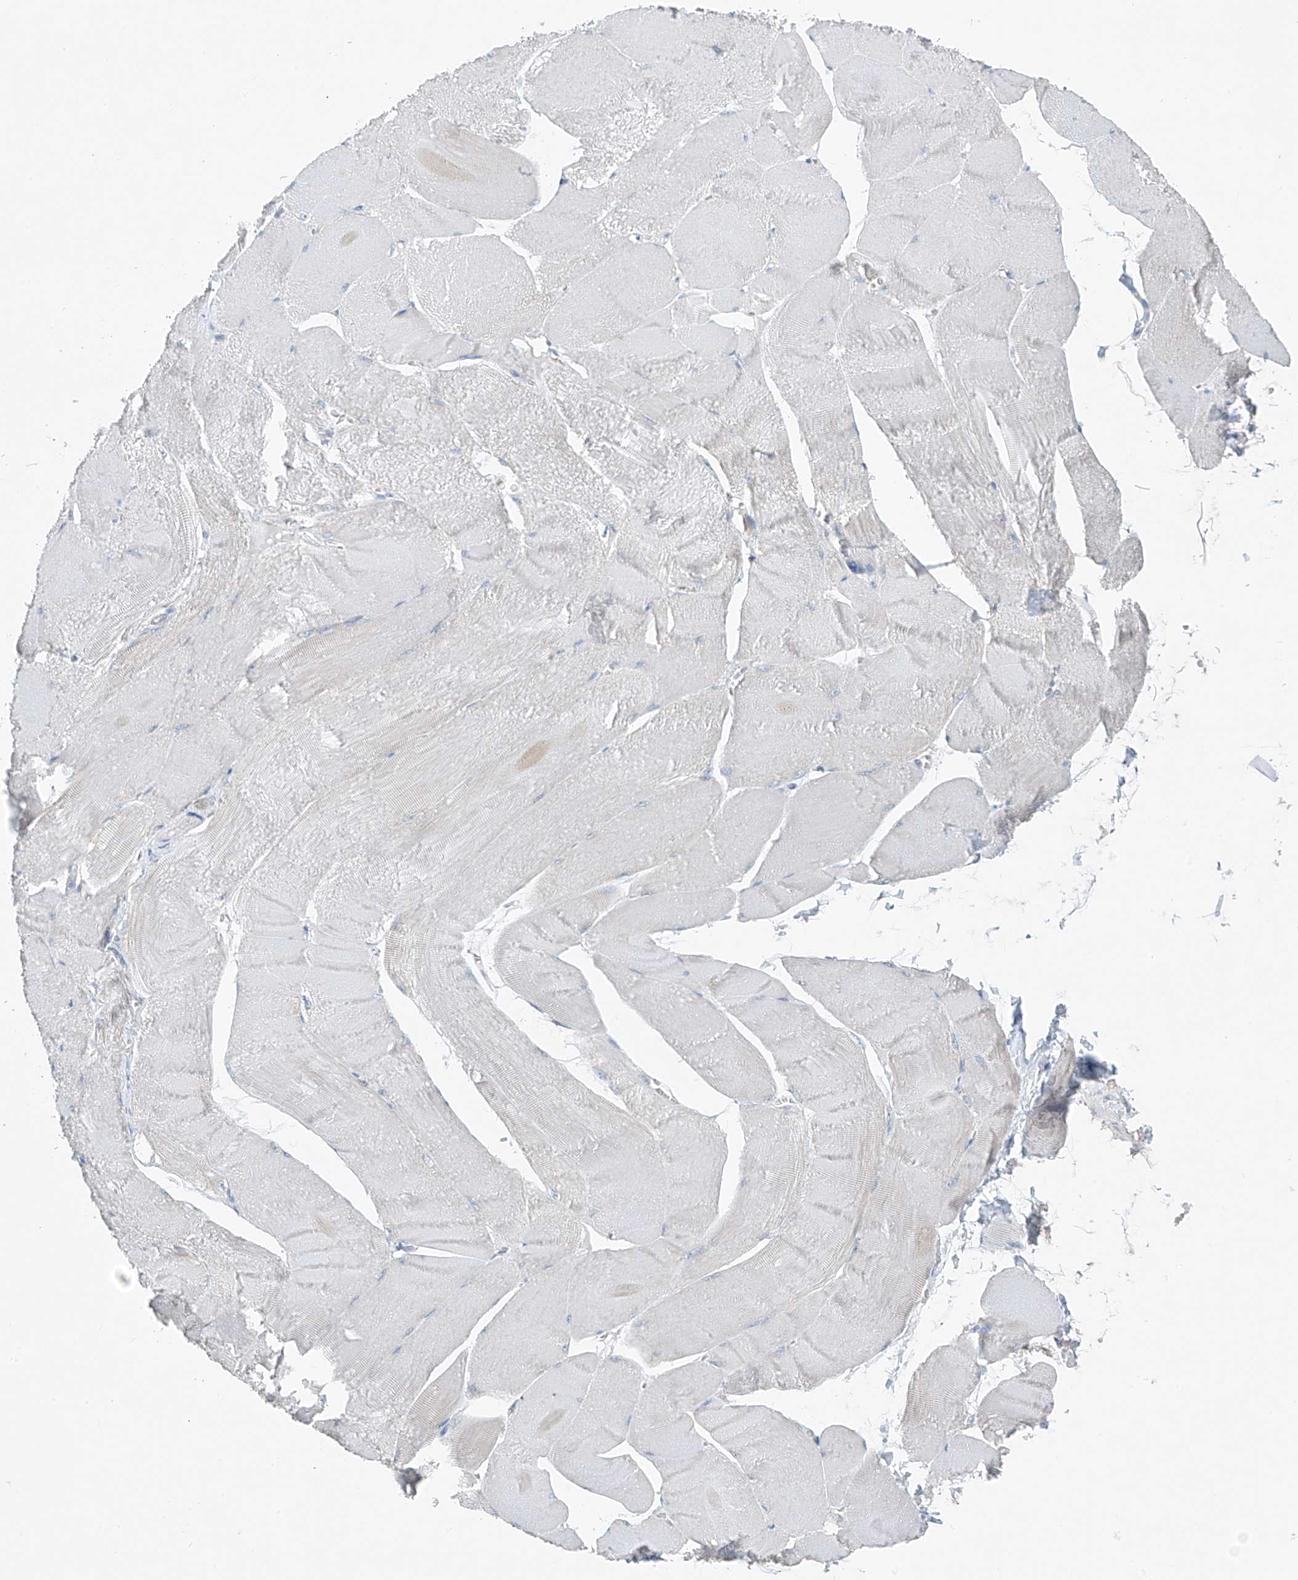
{"staining": {"intensity": "negative", "quantity": "none", "location": "none"}, "tissue": "skeletal muscle", "cell_type": "Myocytes", "image_type": "normal", "snomed": [{"axis": "morphology", "description": "Normal tissue, NOS"}, {"axis": "morphology", "description": "Basal cell carcinoma"}, {"axis": "topography", "description": "Skeletal muscle"}], "caption": "Myocytes are negative for protein expression in unremarkable human skeletal muscle. (DAB immunohistochemistry (IHC) with hematoxylin counter stain).", "gene": "RPL4", "patient": {"sex": "female", "age": 64}}